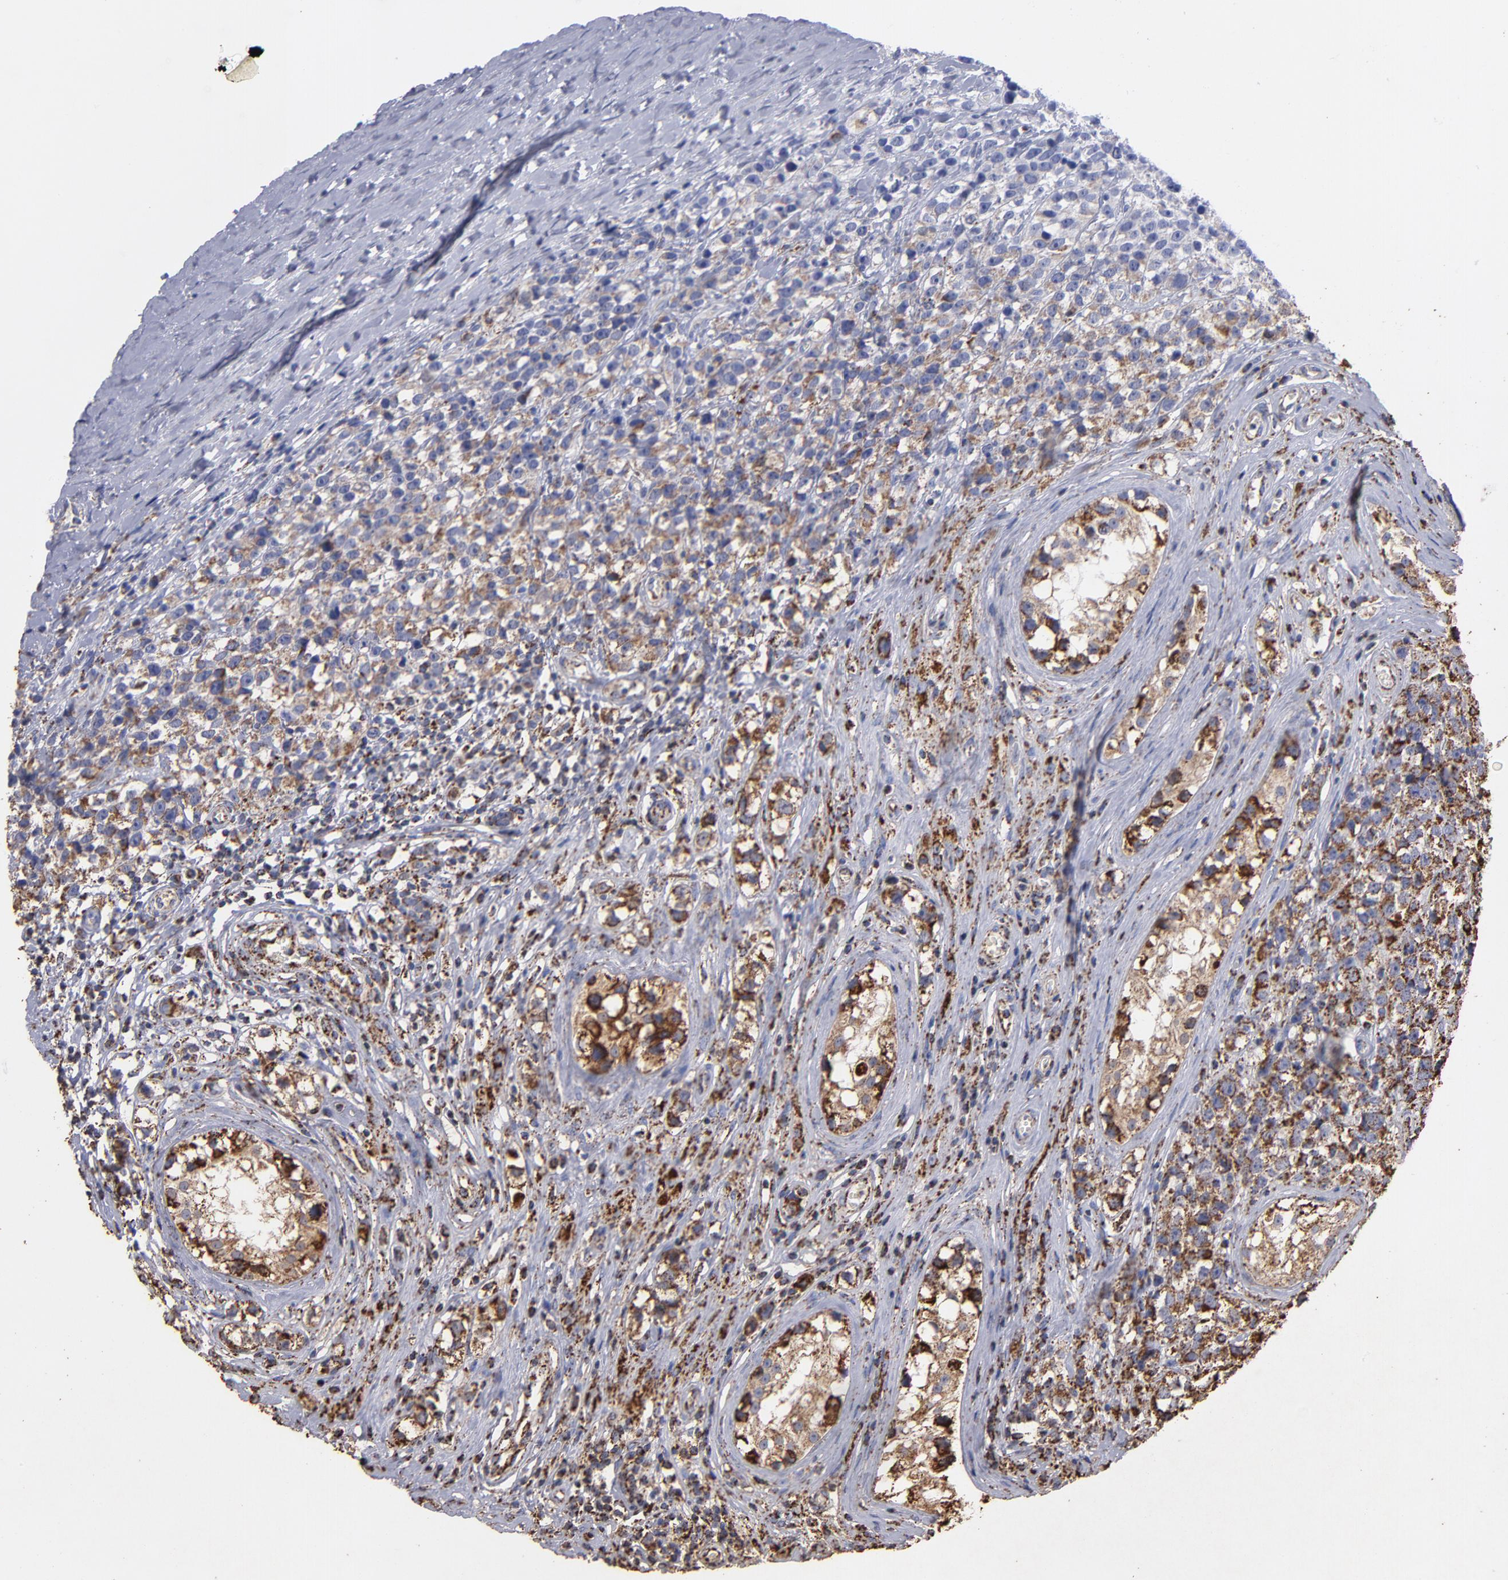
{"staining": {"intensity": "moderate", "quantity": "25%-75%", "location": "cytoplasmic/membranous"}, "tissue": "testis cancer", "cell_type": "Tumor cells", "image_type": "cancer", "snomed": [{"axis": "morphology", "description": "Seminoma, NOS"}, {"axis": "topography", "description": "Testis"}], "caption": "Testis cancer (seminoma) stained with DAB IHC shows medium levels of moderate cytoplasmic/membranous staining in about 25%-75% of tumor cells. The protein of interest is stained brown, and the nuclei are stained in blue (DAB IHC with brightfield microscopy, high magnification).", "gene": "SOD2", "patient": {"sex": "male", "age": 25}}